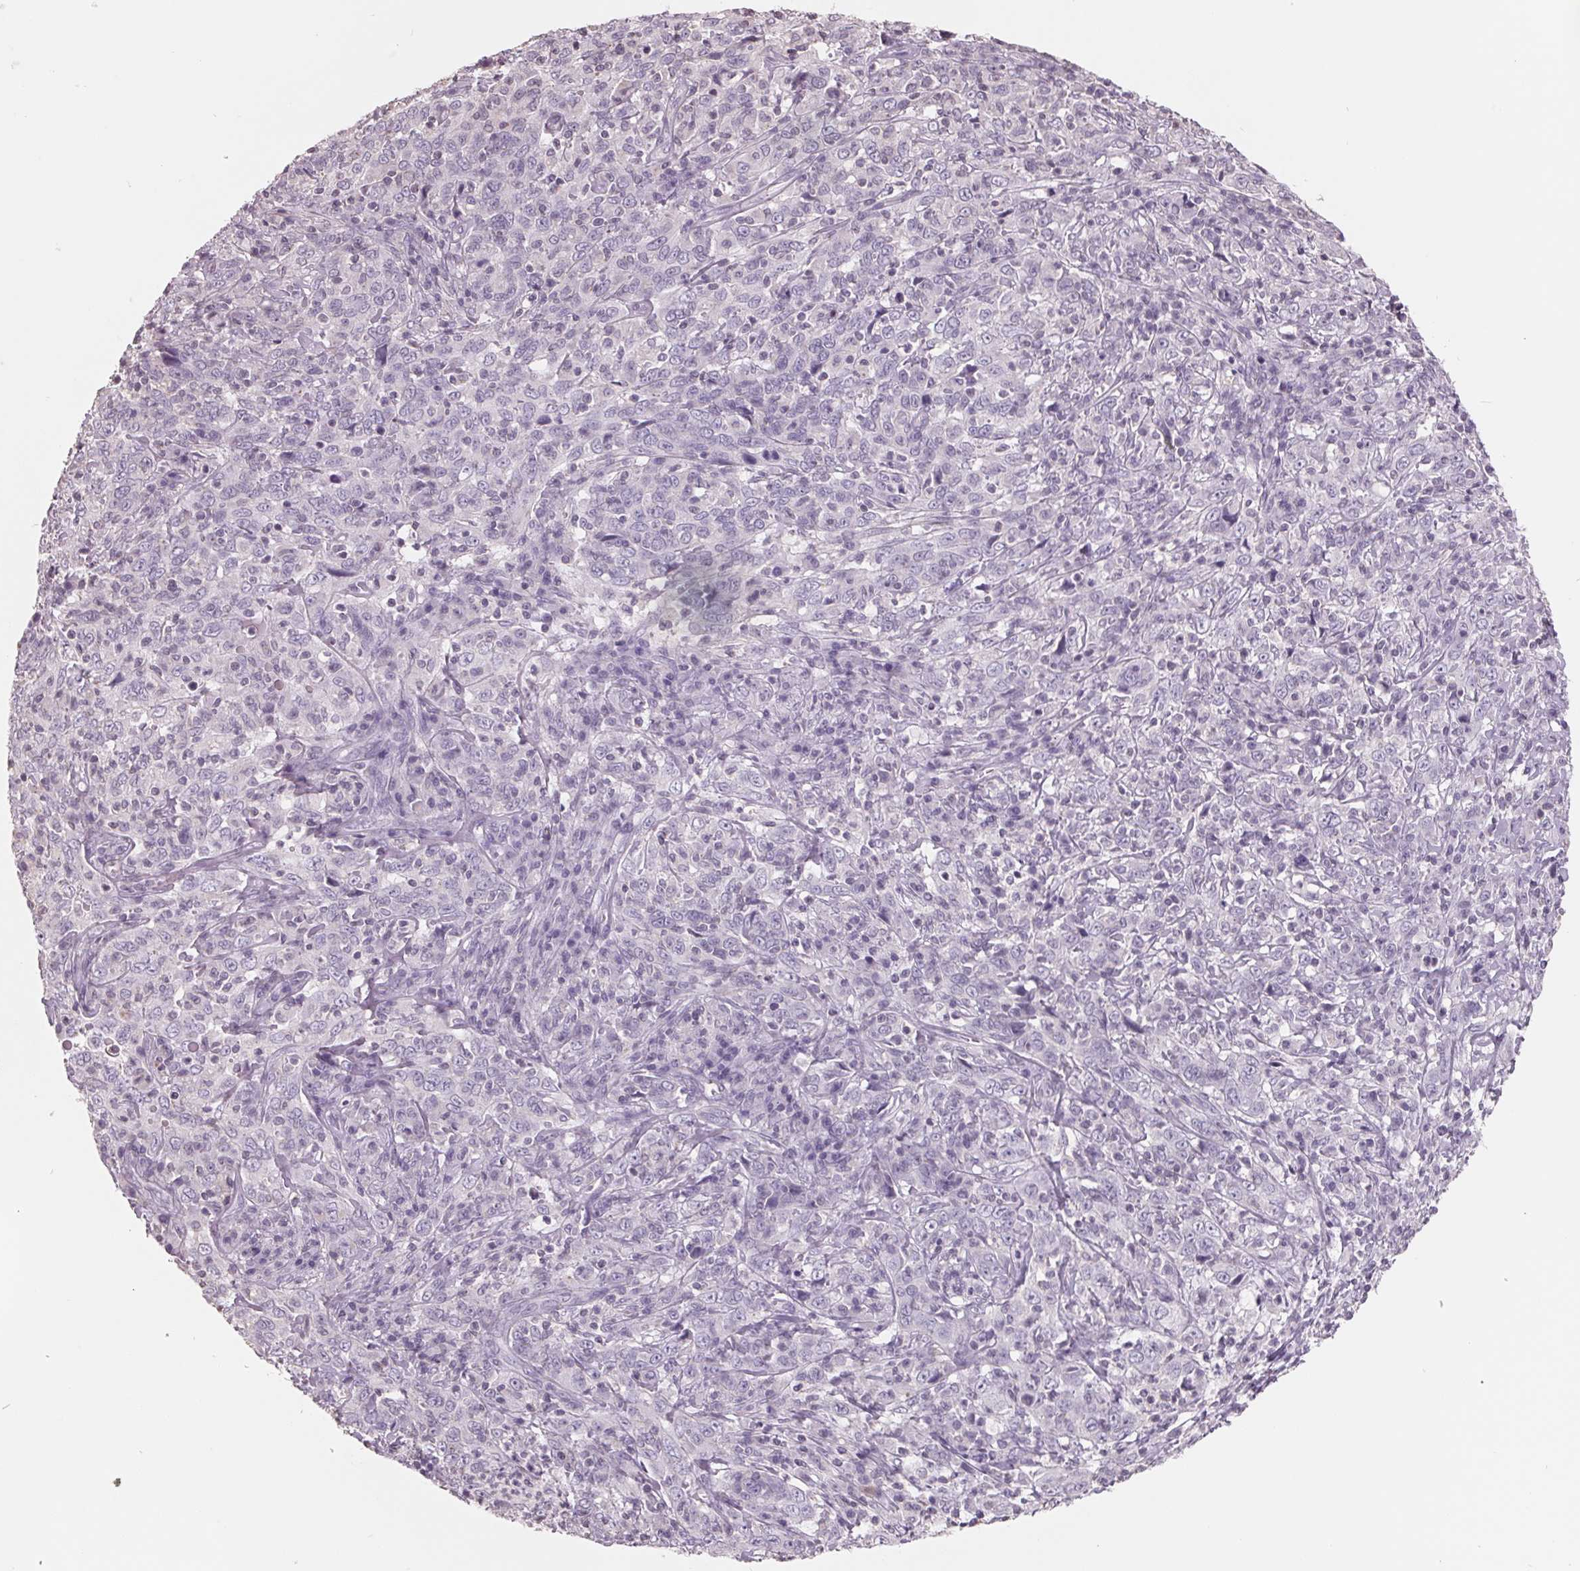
{"staining": {"intensity": "negative", "quantity": "none", "location": "none"}, "tissue": "cervical cancer", "cell_type": "Tumor cells", "image_type": "cancer", "snomed": [{"axis": "morphology", "description": "Squamous cell carcinoma, NOS"}, {"axis": "topography", "description": "Cervix"}], "caption": "An immunohistochemistry (IHC) photomicrograph of cervical squamous cell carcinoma is shown. There is no staining in tumor cells of cervical squamous cell carcinoma. The staining was performed using DAB to visualize the protein expression in brown, while the nuclei were stained in blue with hematoxylin (Magnification: 20x).", "gene": "FTCD", "patient": {"sex": "female", "age": 46}}